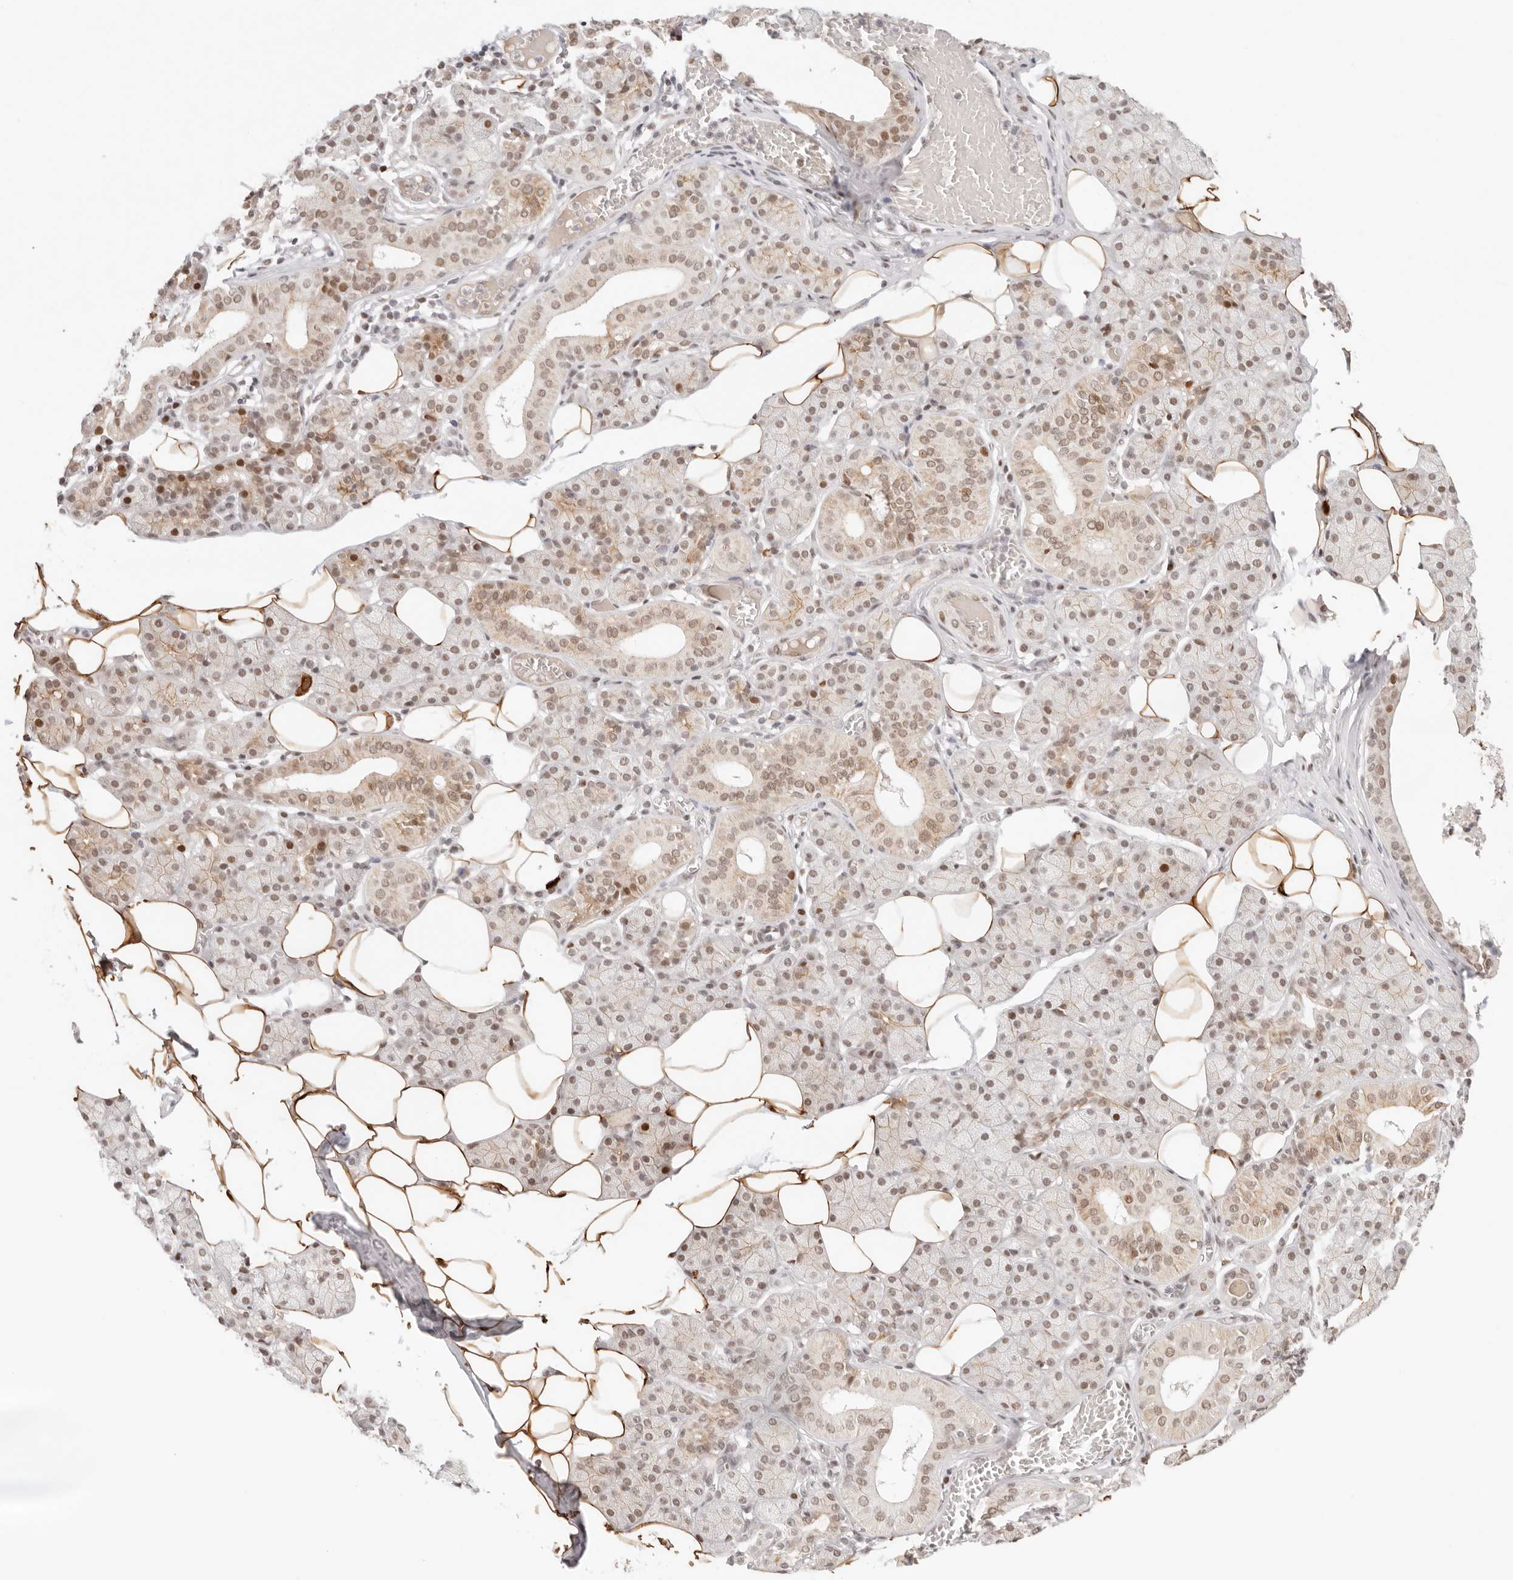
{"staining": {"intensity": "moderate", "quantity": "25%-75%", "location": "cytoplasmic/membranous,nuclear"}, "tissue": "salivary gland", "cell_type": "Glandular cells", "image_type": "normal", "snomed": [{"axis": "morphology", "description": "Normal tissue, NOS"}, {"axis": "topography", "description": "Salivary gland"}], "caption": "High-power microscopy captured an IHC histopathology image of normal salivary gland, revealing moderate cytoplasmic/membranous,nuclear positivity in approximately 25%-75% of glandular cells.", "gene": "HOXC5", "patient": {"sex": "female", "age": 33}}